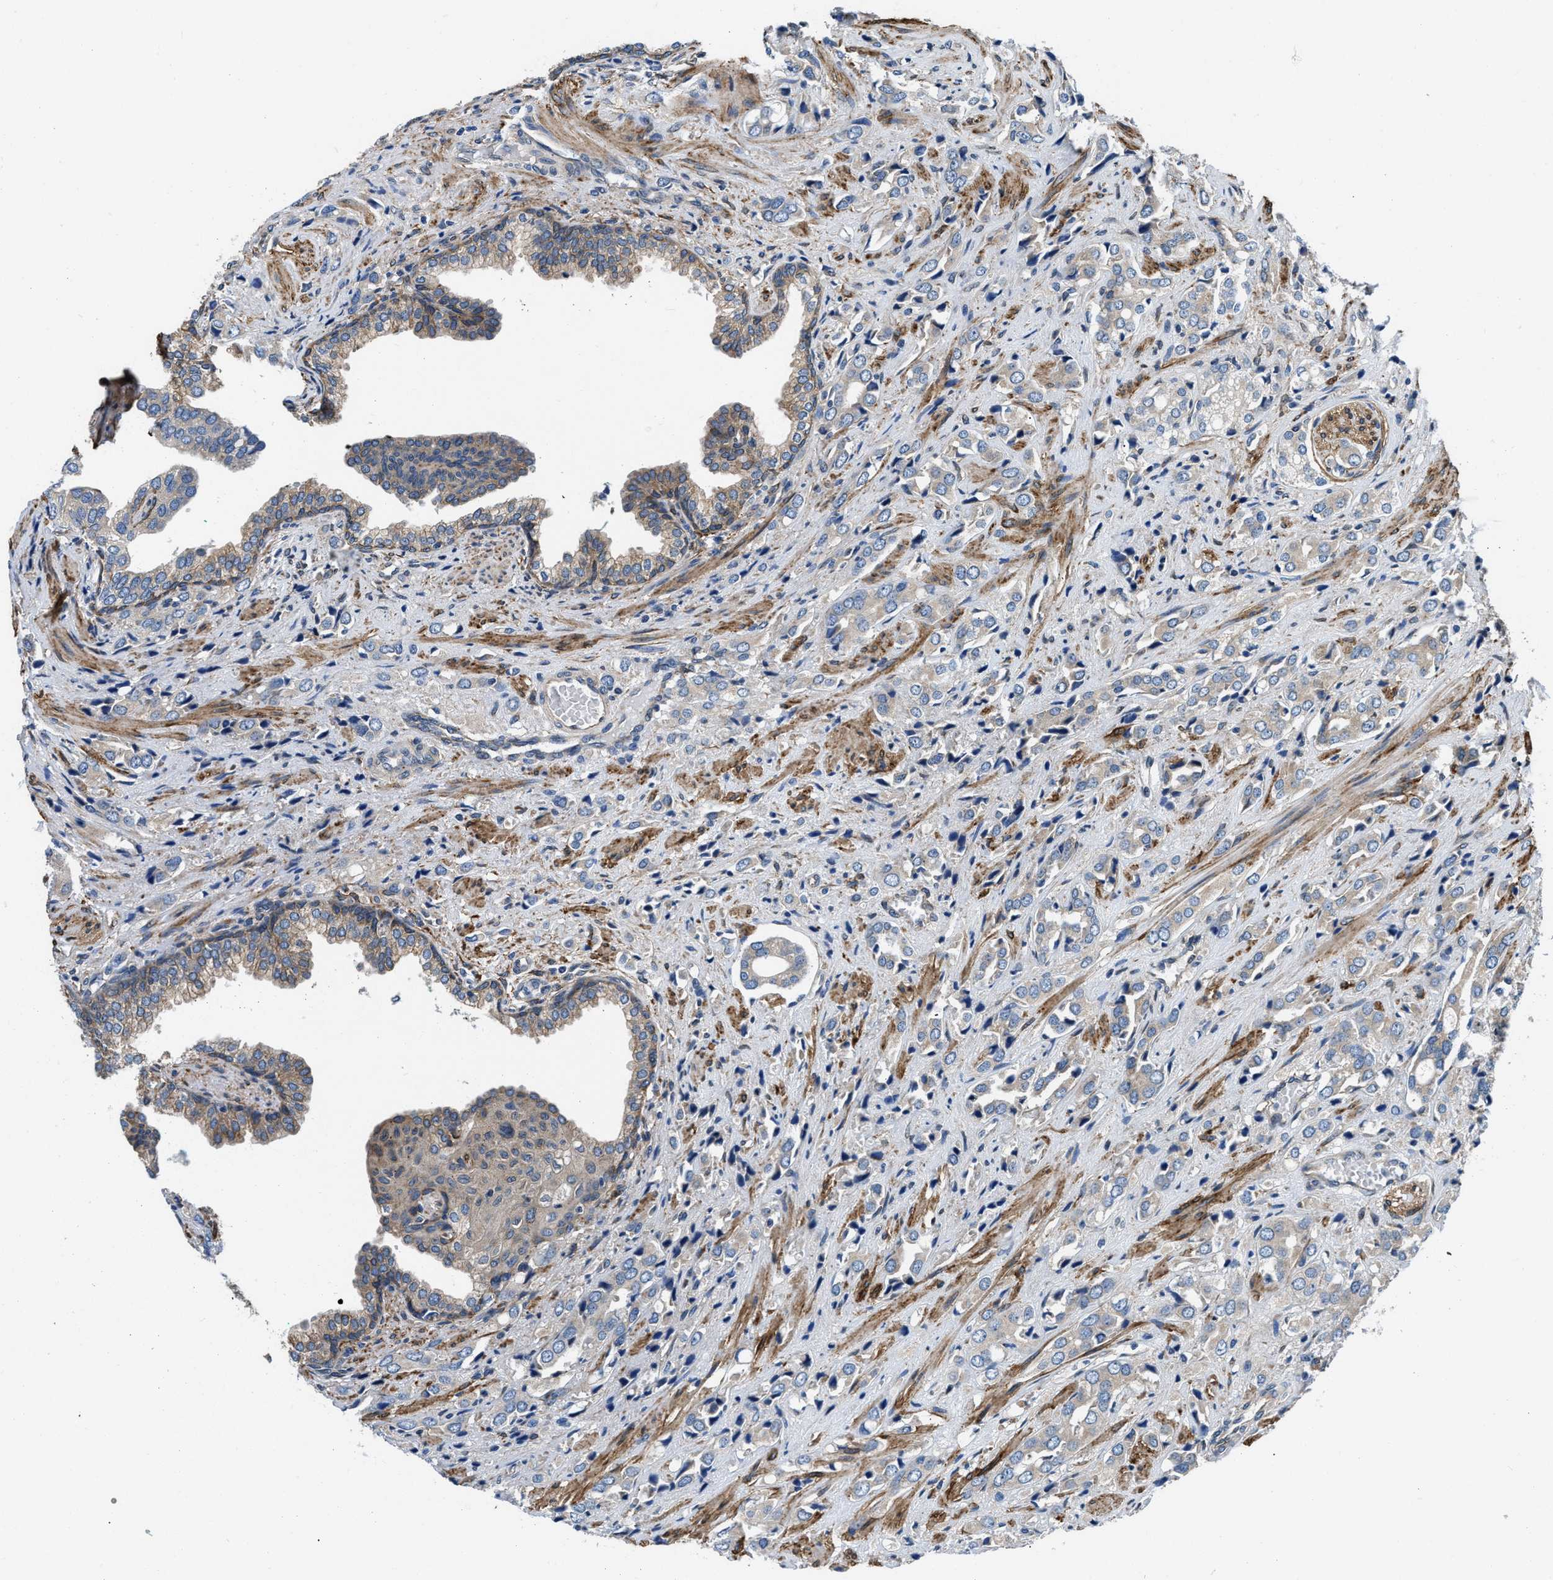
{"staining": {"intensity": "weak", "quantity": "<25%", "location": "cytoplasmic/membranous"}, "tissue": "prostate cancer", "cell_type": "Tumor cells", "image_type": "cancer", "snomed": [{"axis": "morphology", "description": "Adenocarcinoma, High grade"}, {"axis": "topography", "description": "Prostate"}], "caption": "A histopathology image of prostate high-grade adenocarcinoma stained for a protein shows no brown staining in tumor cells.", "gene": "ARL6IP5", "patient": {"sex": "male", "age": 52}}